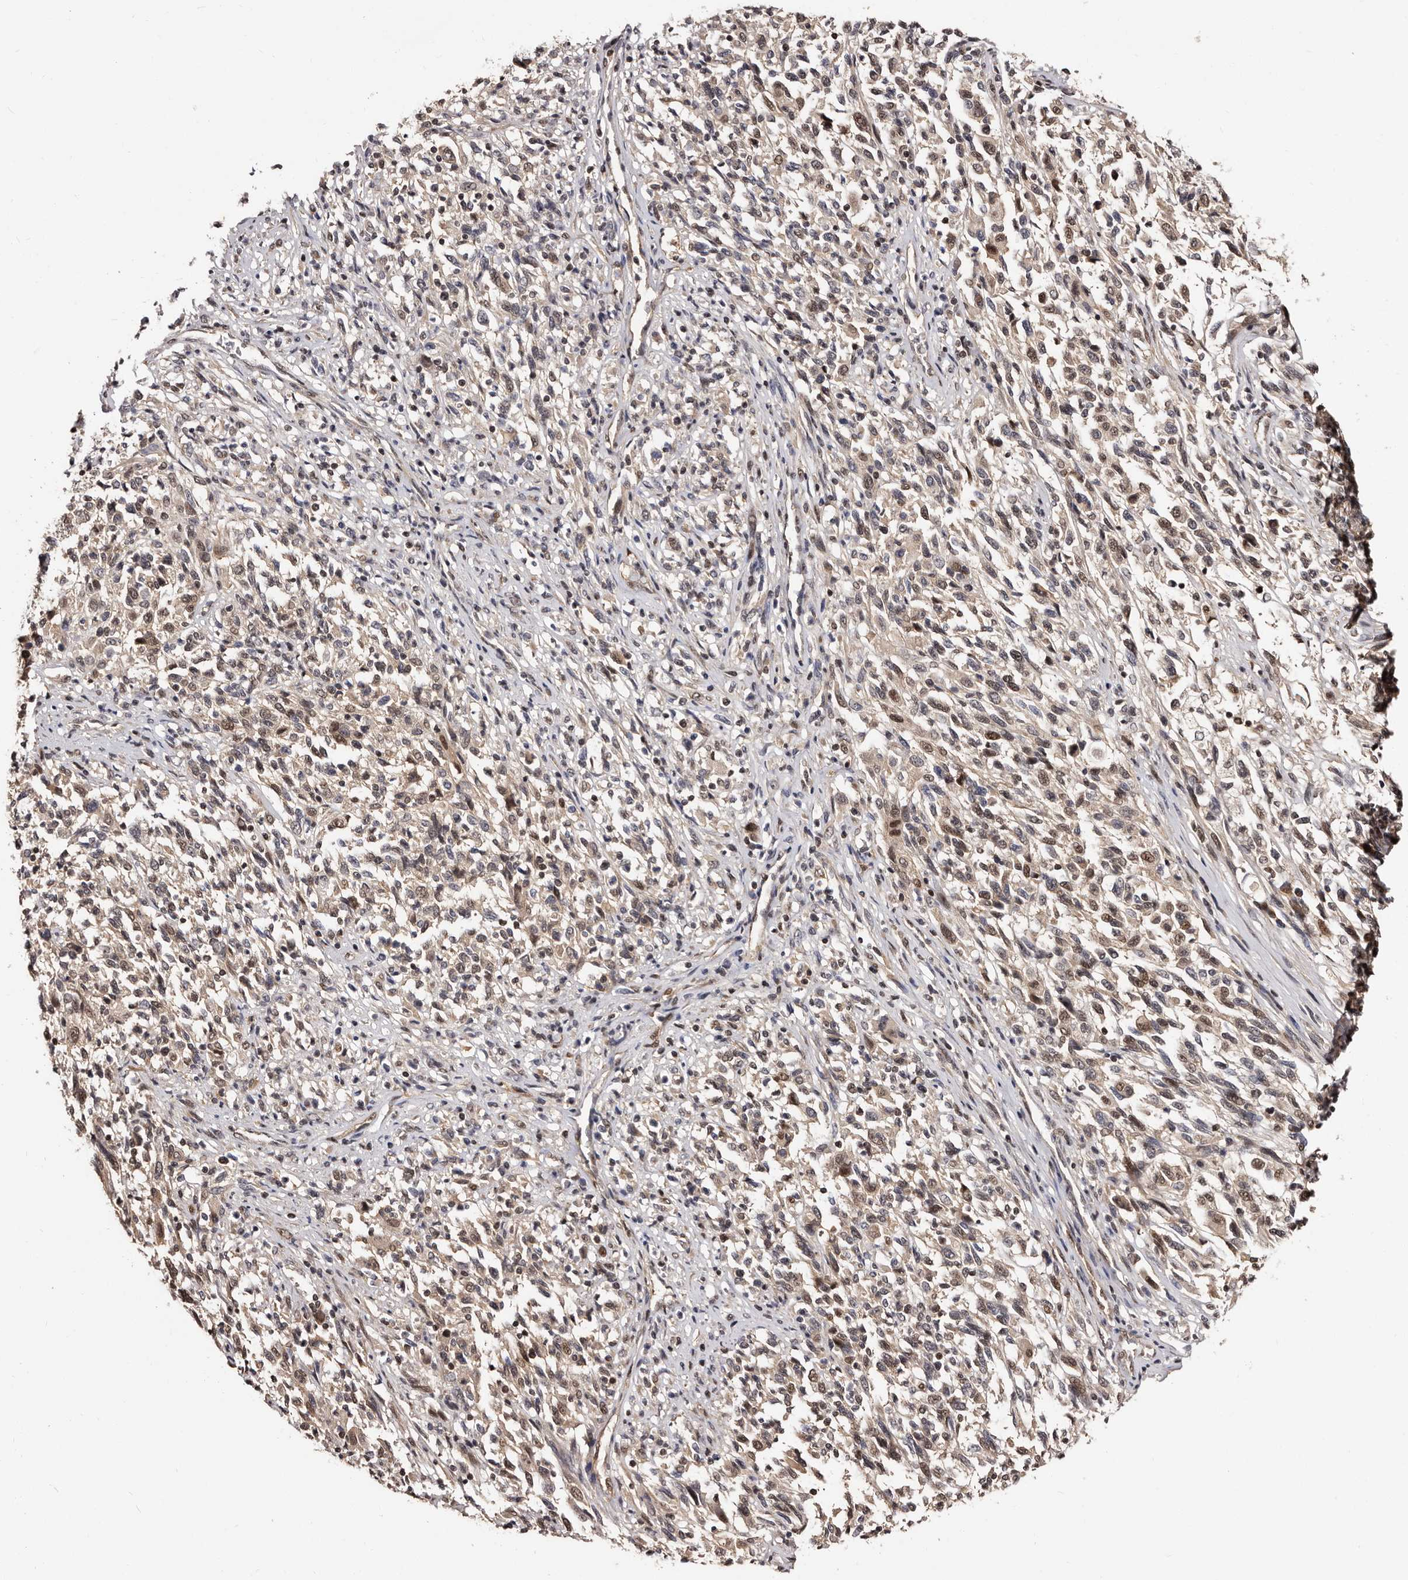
{"staining": {"intensity": "moderate", "quantity": ">75%", "location": "nuclear"}, "tissue": "melanoma", "cell_type": "Tumor cells", "image_type": "cancer", "snomed": [{"axis": "morphology", "description": "Malignant melanoma, Metastatic site"}, {"axis": "topography", "description": "Lymph node"}], "caption": "IHC micrograph of human melanoma stained for a protein (brown), which displays medium levels of moderate nuclear expression in about >75% of tumor cells.", "gene": "TBC1D22B", "patient": {"sex": "male", "age": 61}}